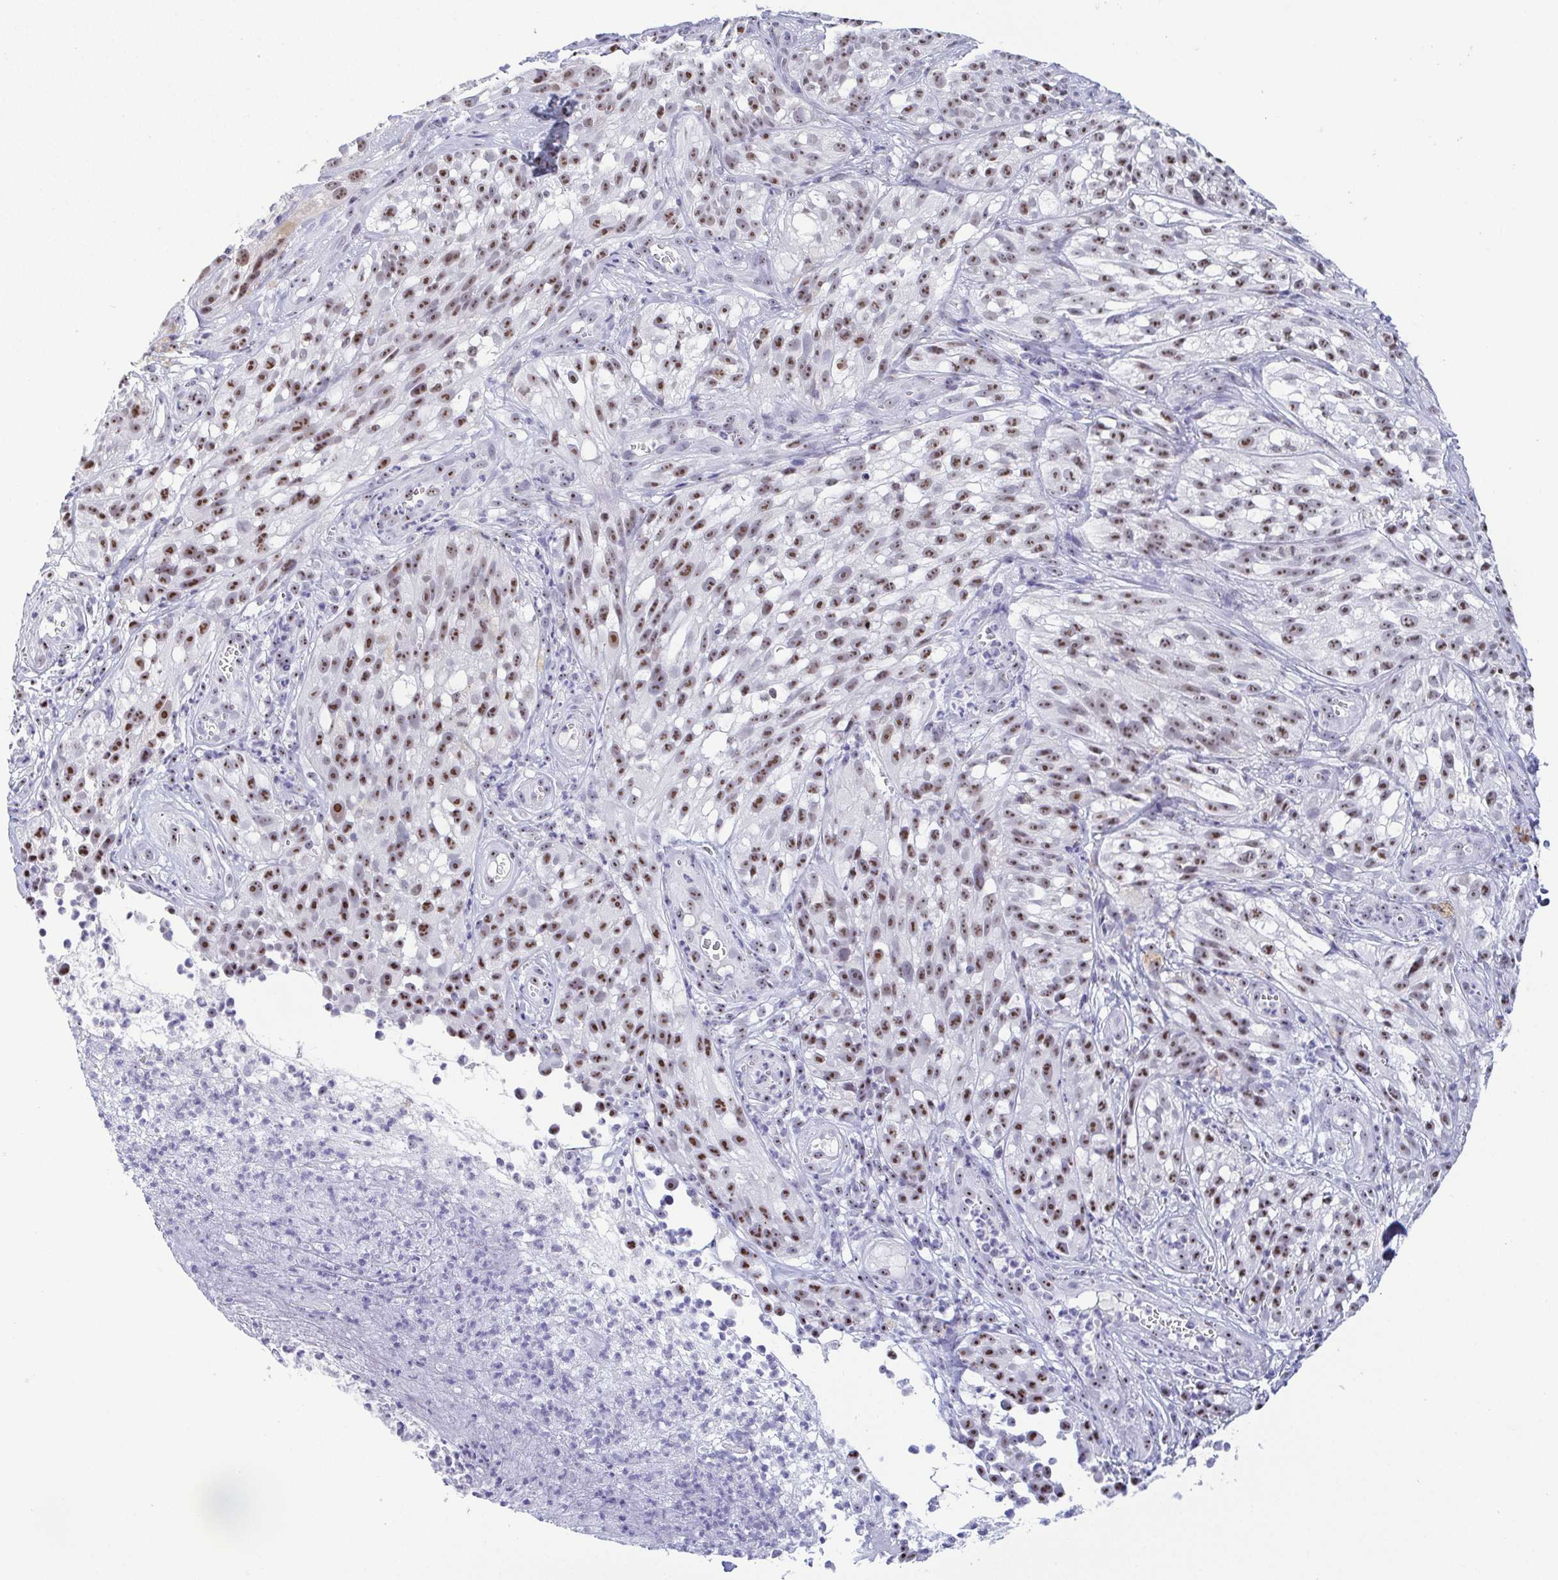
{"staining": {"intensity": "moderate", "quantity": ">75%", "location": "nuclear"}, "tissue": "melanoma", "cell_type": "Tumor cells", "image_type": "cancer", "snomed": [{"axis": "morphology", "description": "Malignant melanoma, NOS"}, {"axis": "topography", "description": "Skin"}], "caption": "Melanoma was stained to show a protein in brown. There is medium levels of moderate nuclear expression in approximately >75% of tumor cells. (brown staining indicates protein expression, while blue staining denotes nuclei).", "gene": "BZW1", "patient": {"sex": "female", "age": 85}}